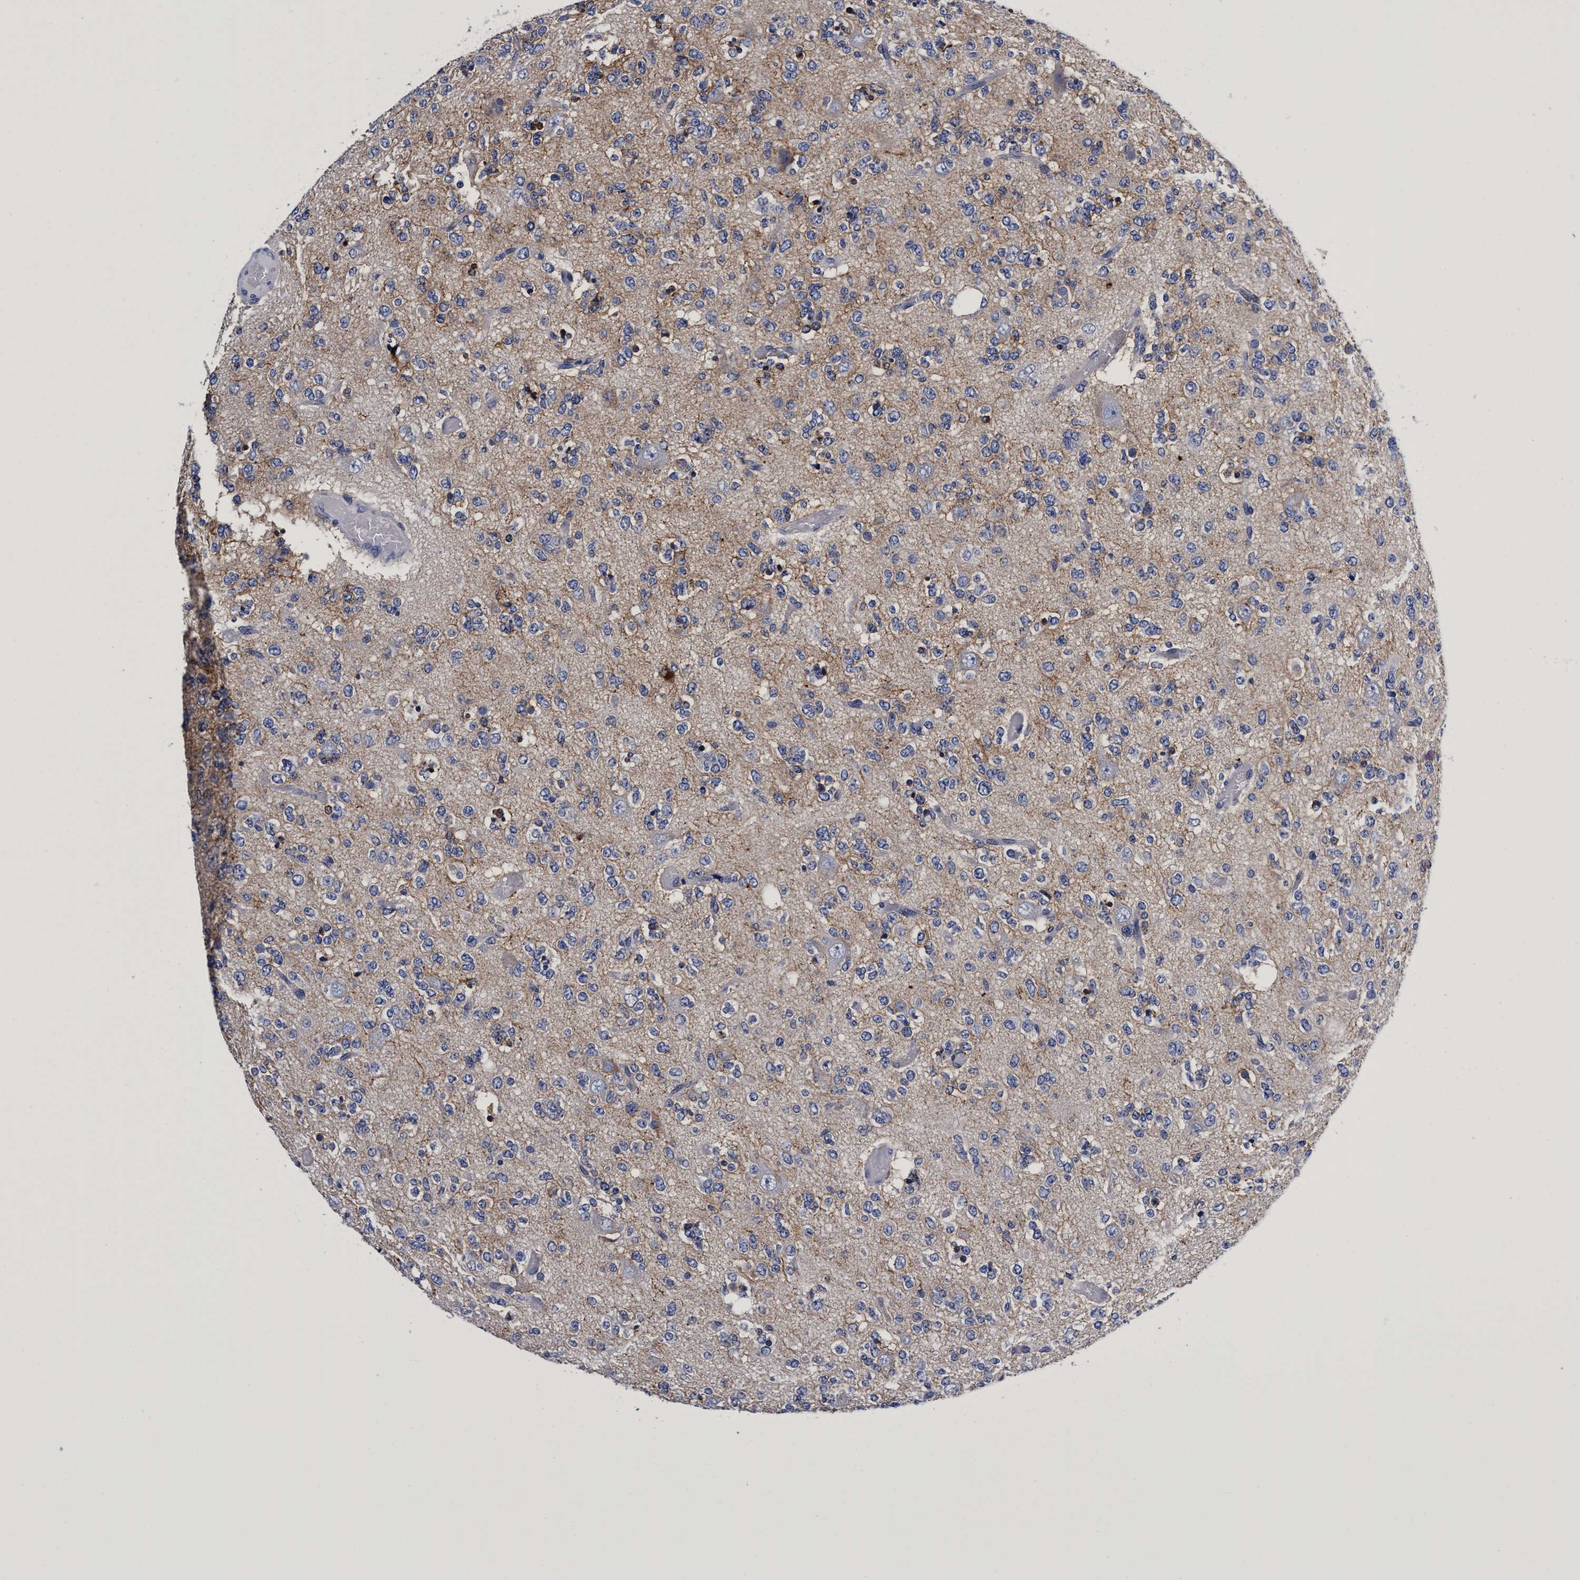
{"staining": {"intensity": "negative", "quantity": "none", "location": "none"}, "tissue": "glioma", "cell_type": "Tumor cells", "image_type": "cancer", "snomed": [{"axis": "morphology", "description": "Glioma, malignant, Low grade"}, {"axis": "topography", "description": "Brain"}], "caption": "Immunohistochemistry (IHC) image of human glioma stained for a protein (brown), which exhibits no expression in tumor cells. Nuclei are stained in blue.", "gene": "PLPPR1", "patient": {"sex": "male", "age": 38}}